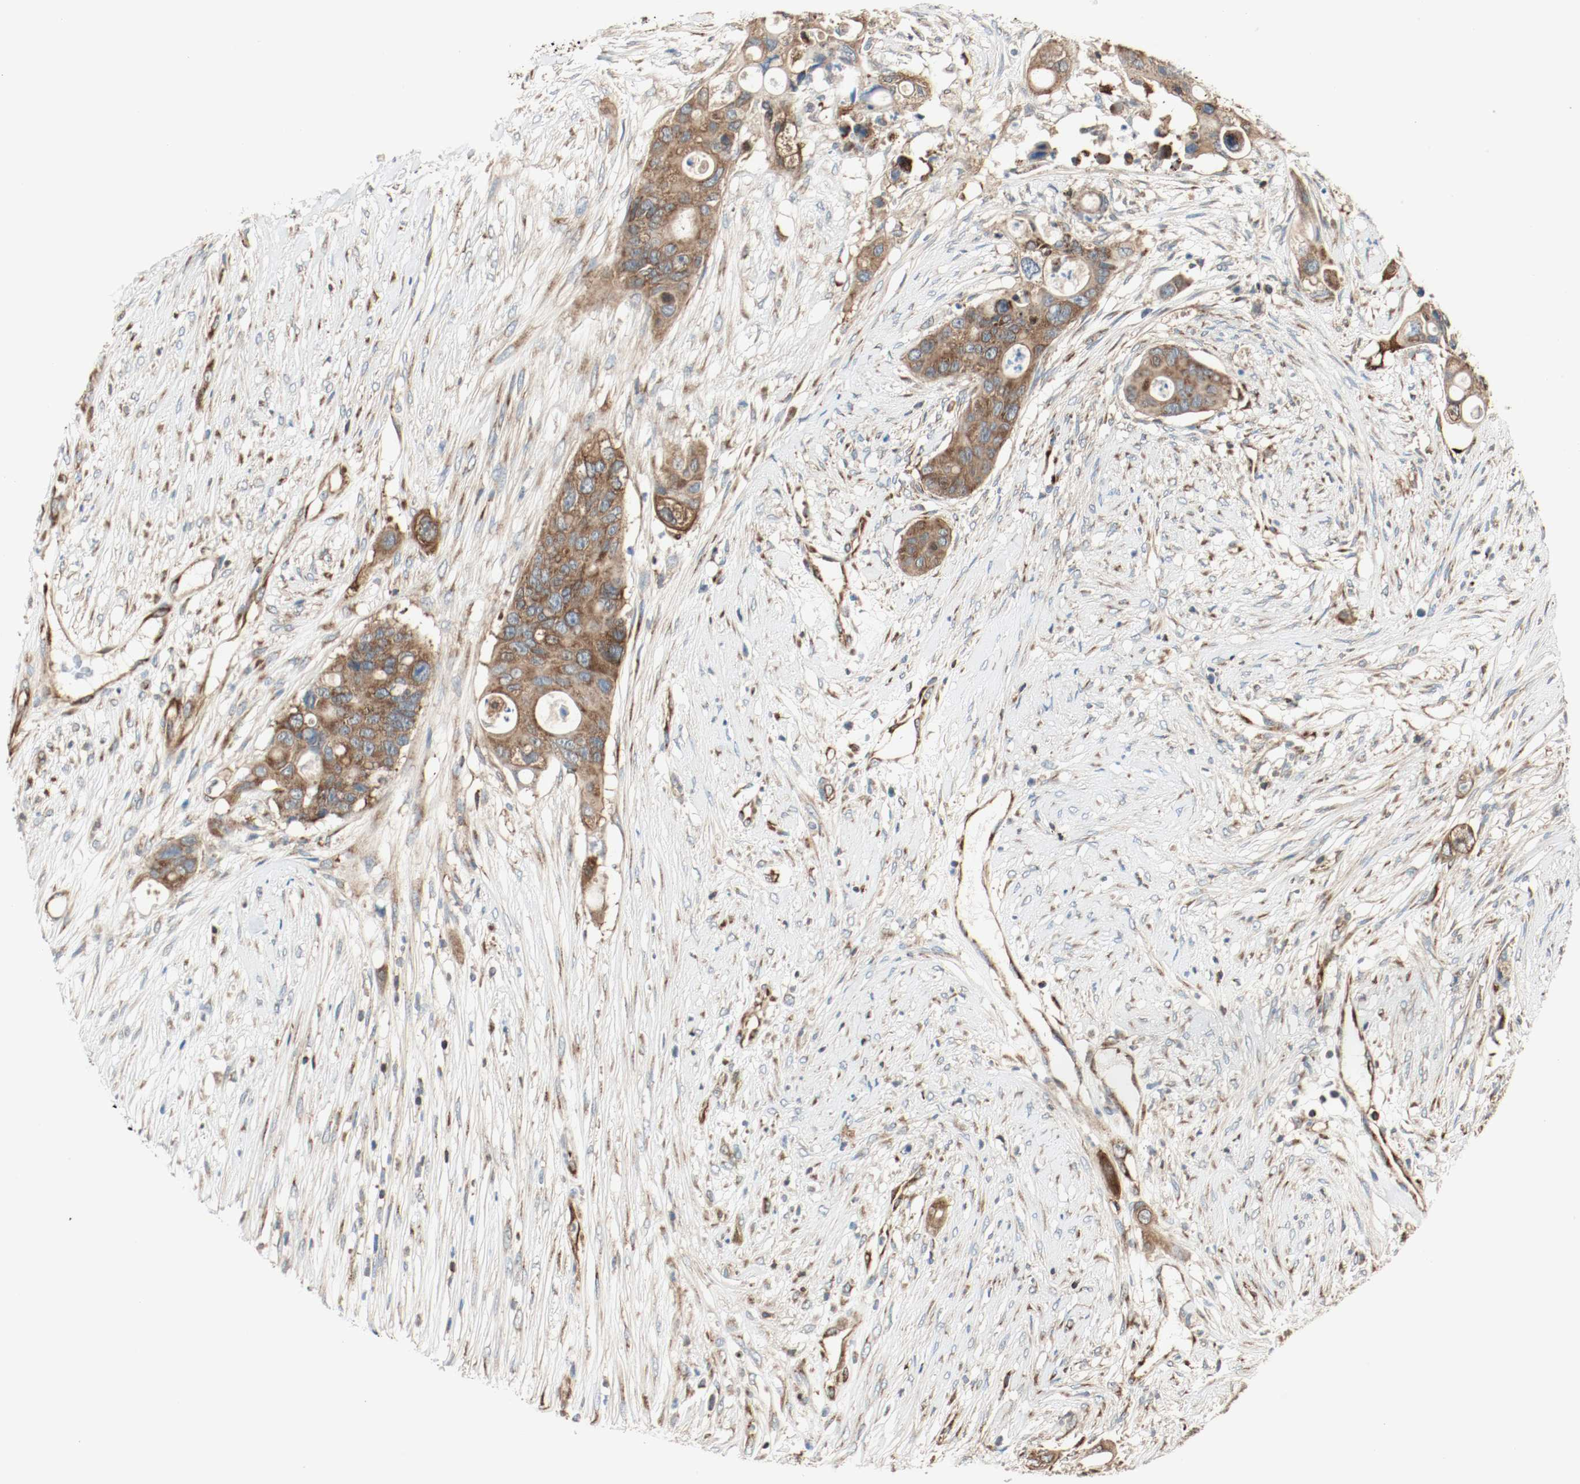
{"staining": {"intensity": "strong", "quantity": ">75%", "location": "cytoplasmic/membranous"}, "tissue": "colorectal cancer", "cell_type": "Tumor cells", "image_type": "cancer", "snomed": [{"axis": "morphology", "description": "Adenocarcinoma, NOS"}, {"axis": "topography", "description": "Colon"}], "caption": "Immunohistochemical staining of adenocarcinoma (colorectal) displays strong cytoplasmic/membranous protein expression in approximately >75% of tumor cells.", "gene": "PLCG1", "patient": {"sex": "female", "age": 57}}